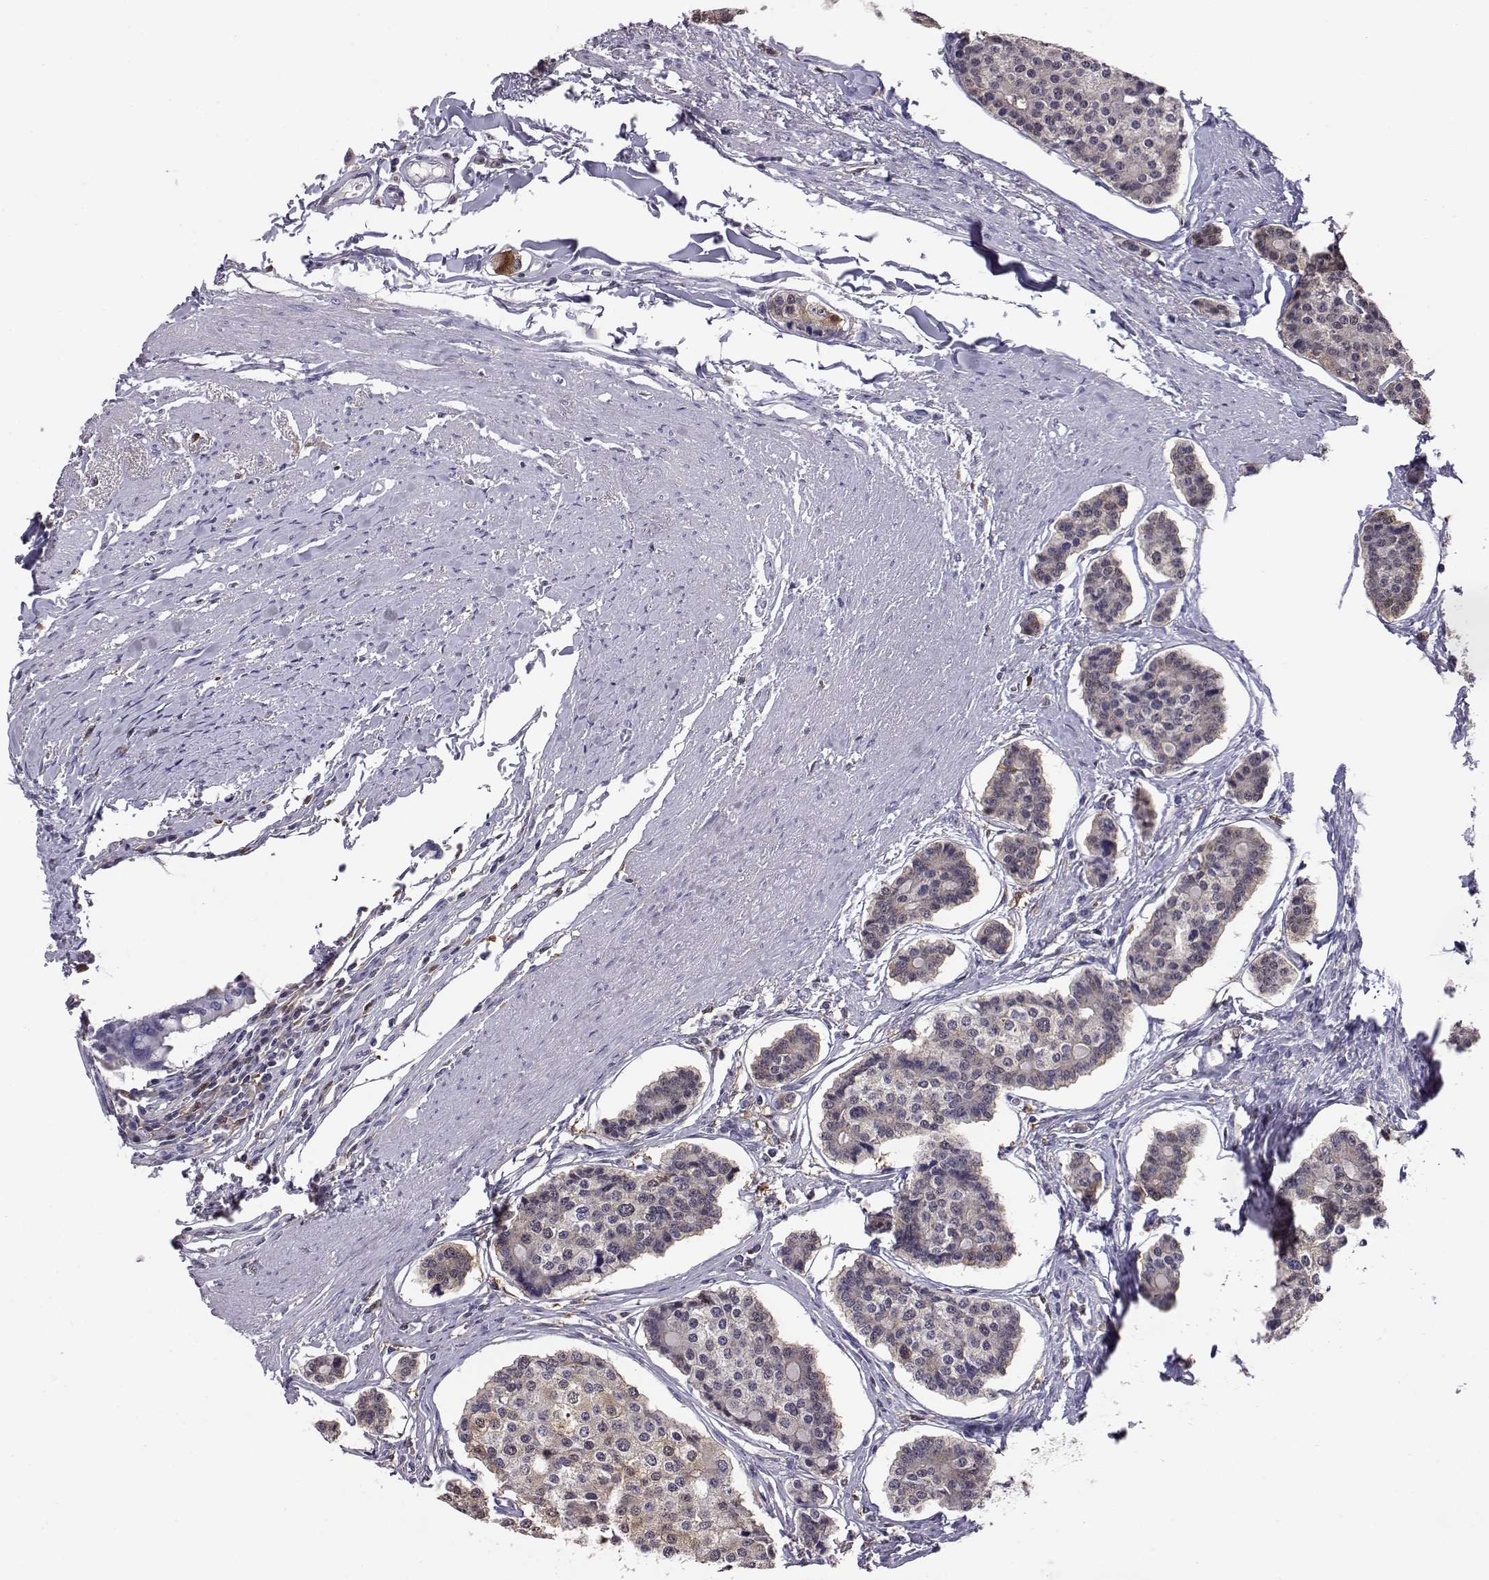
{"staining": {"intensity": "negative", "quantity": "none", "location": "none"}, "tissue": "carcinoid", "cell_type": "Tumor cells", "image_type": "cancer", "snomed": [{"axis": "morphology", "description": "Carcinoid, malignant, NOS"}, {"axis": "topography", "description": "Small intestine"}], "caption": "This is an immunohistochemistry histopathology image of human carcinoid (malignant). There is no positivity in tumor cells.", "gene": "AKR1B1", "patient": {"sex": "female", "age": 65}}